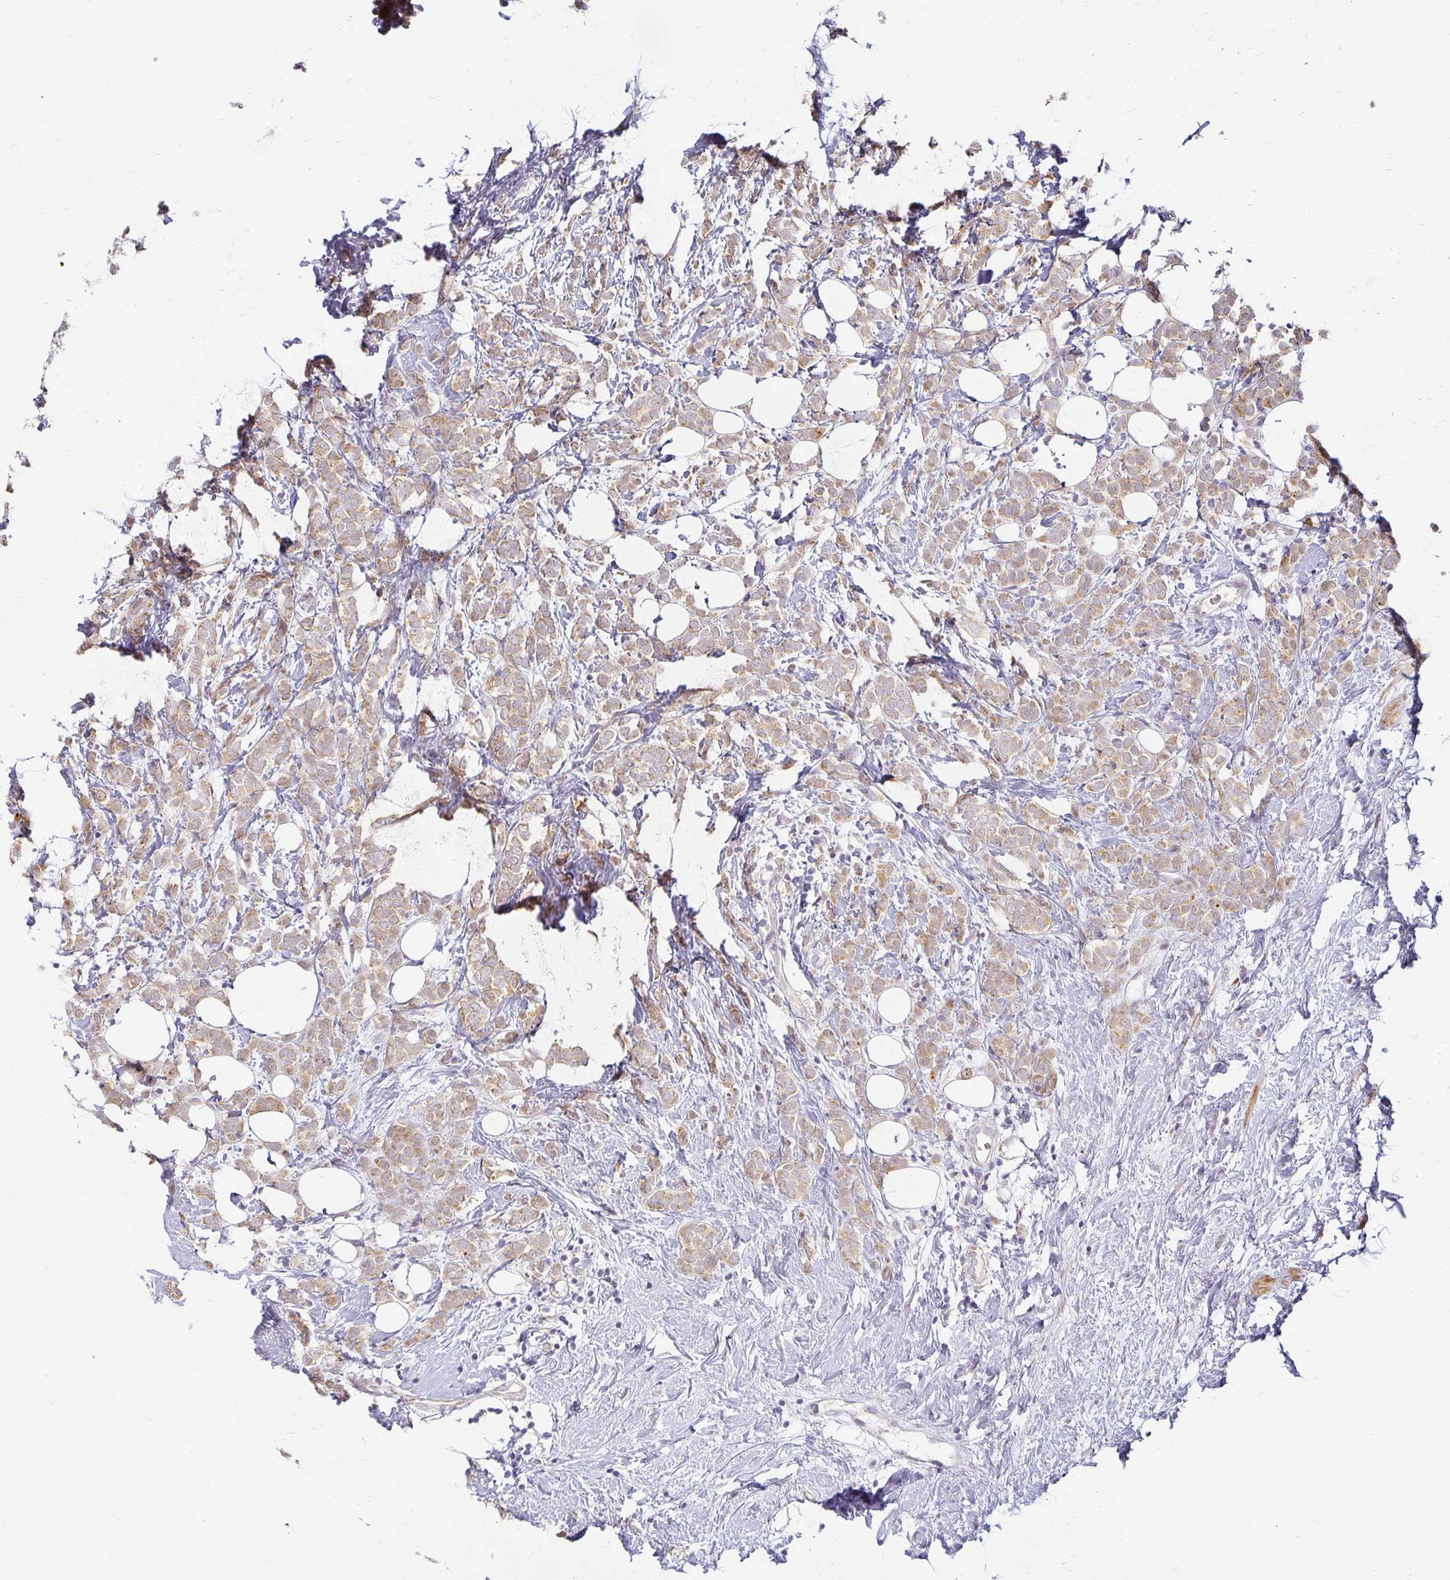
{"staining": {"intensity": "weak", "quantity": ">75%", "location": "cytoplasmic/membranous"}, "tissue": "breast cancer", "cell_type": "Tumor cells", "image_type": "cancer", "snomed": [{"axis": "morphology", "description": "Lobular carcinoma"}, {"axis": "topography", "description": "Breast"}], "caption": "This micrograph shows immunohistochemistry (IHC) staining of lobular carcinoma (breast), with low weak cytoplasmic/membranous expression in approximately >75% of tumor cells.", "gene": "EHF", "patient": {"sex": "female", "age": 49}}